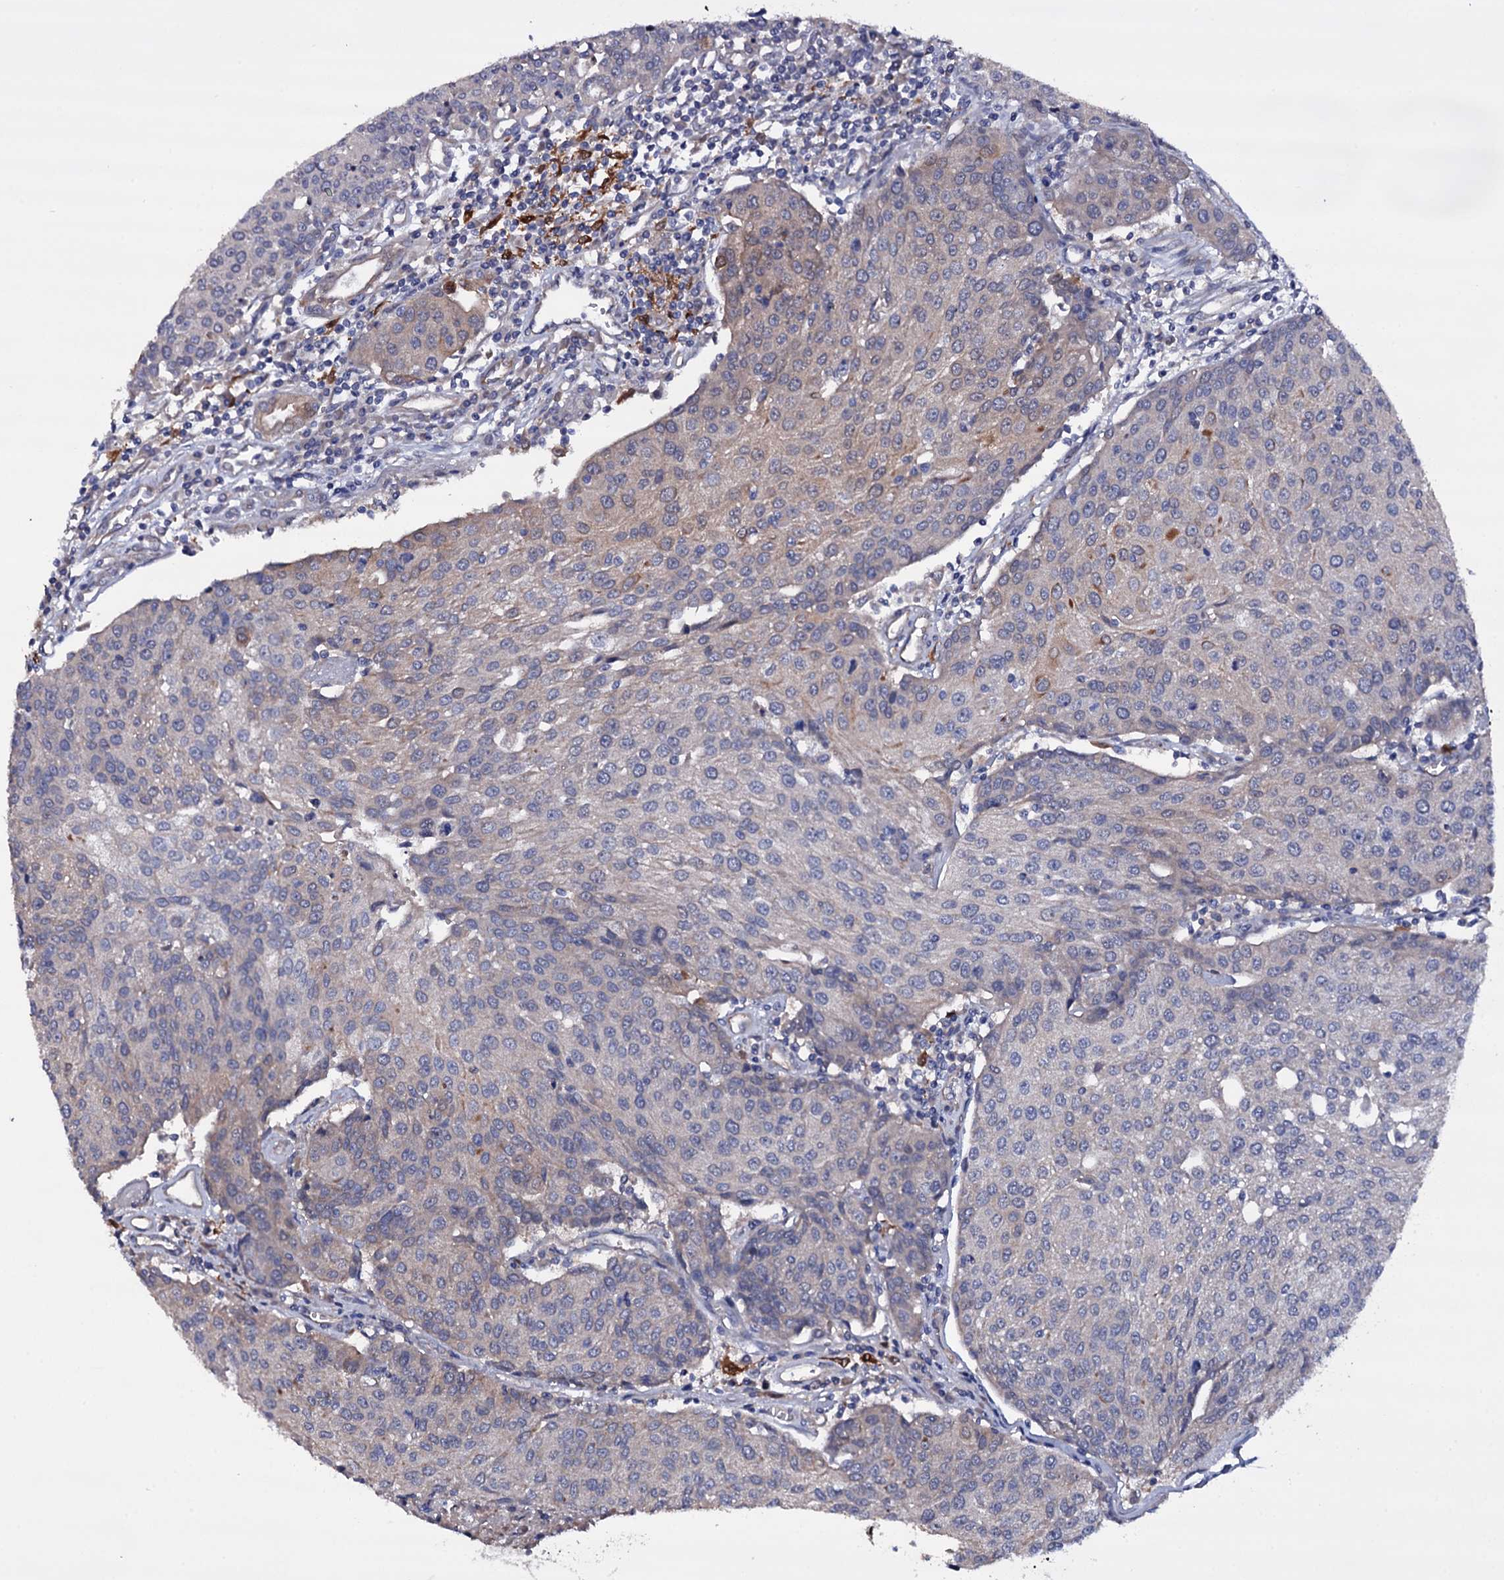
{"staining": {"intensity": "negative", "quantity": "none", "location": "none"}, "tissue": "urothelial cancer", "cell_type": "Tumor cells", "image_type": "cancer", "snomed": [{"axis": "morphology", "description": "Urothelial carcinoma, High grade"}, {"axis": "topography", "description": "Urinary bladder"}], "caption": "There is no significant positivity in tumor cells of urothelial carcinoma (high-grade).", "gene": "BCL2L14", "patient": {"sex": "female", "age": 85}}